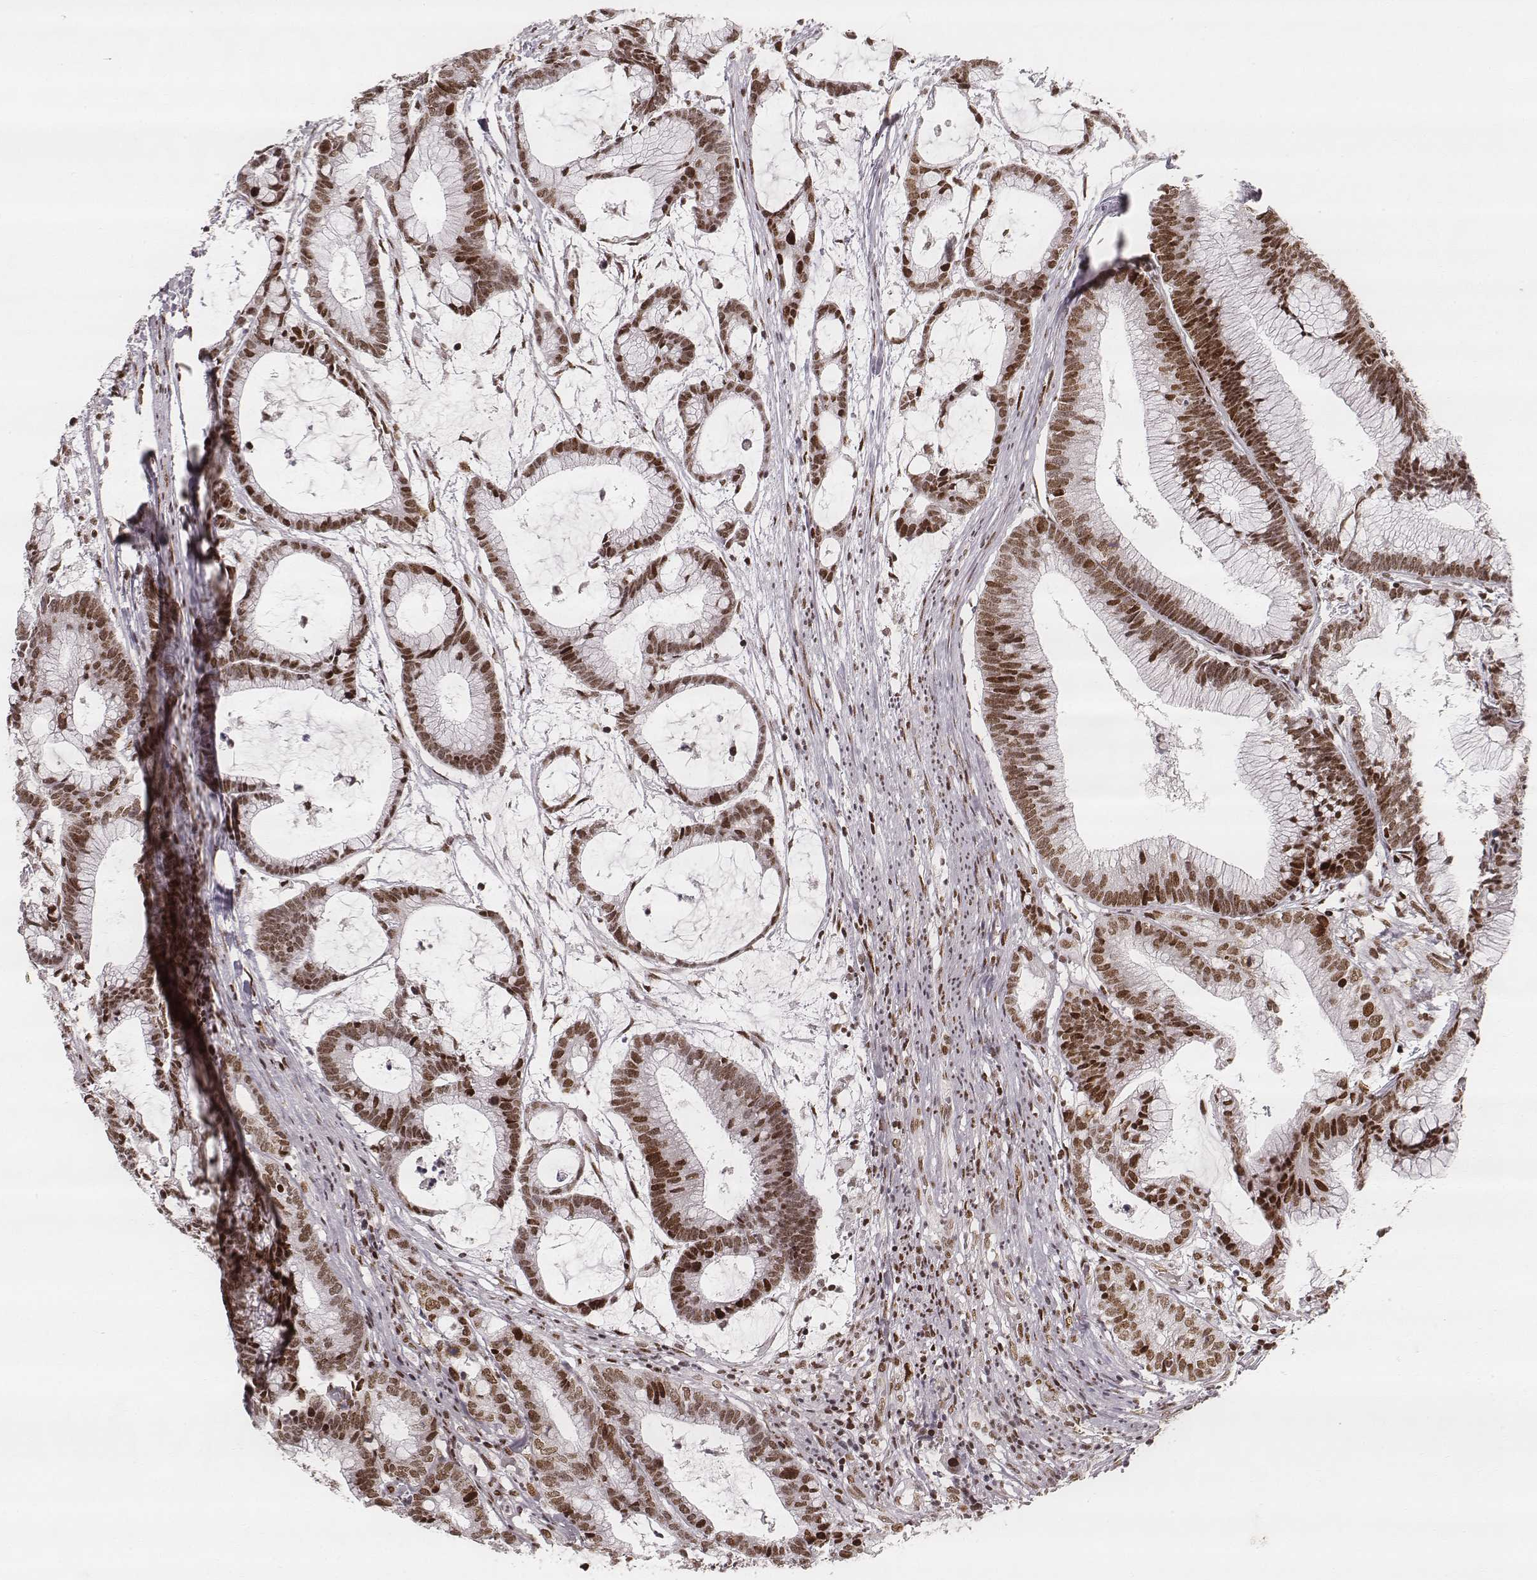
{"staining": {"intensity": "moderate", "quantity": ">75%", "location": "nuclear"}, "tissue": "colorectal cancer", "cell_type": "Tumor cells", "image_type": "cancer", "snomed": [{"axis": "morphology", "description": "Adenocarcinoma, NOS"}, {"axis": "topography", "description": "Colon"}], "caption": "Immunohistochemistry (DAB) staining of human adenocarcinoma (colorectal) demonstrates moderate nuclear protein expression in about >75% of tumor cells. (brown staining indicates protein expression, while blue staining denotes nuclei).", "gene": "HNRNPC", "patient": {"sex": "female", "age": 78}}